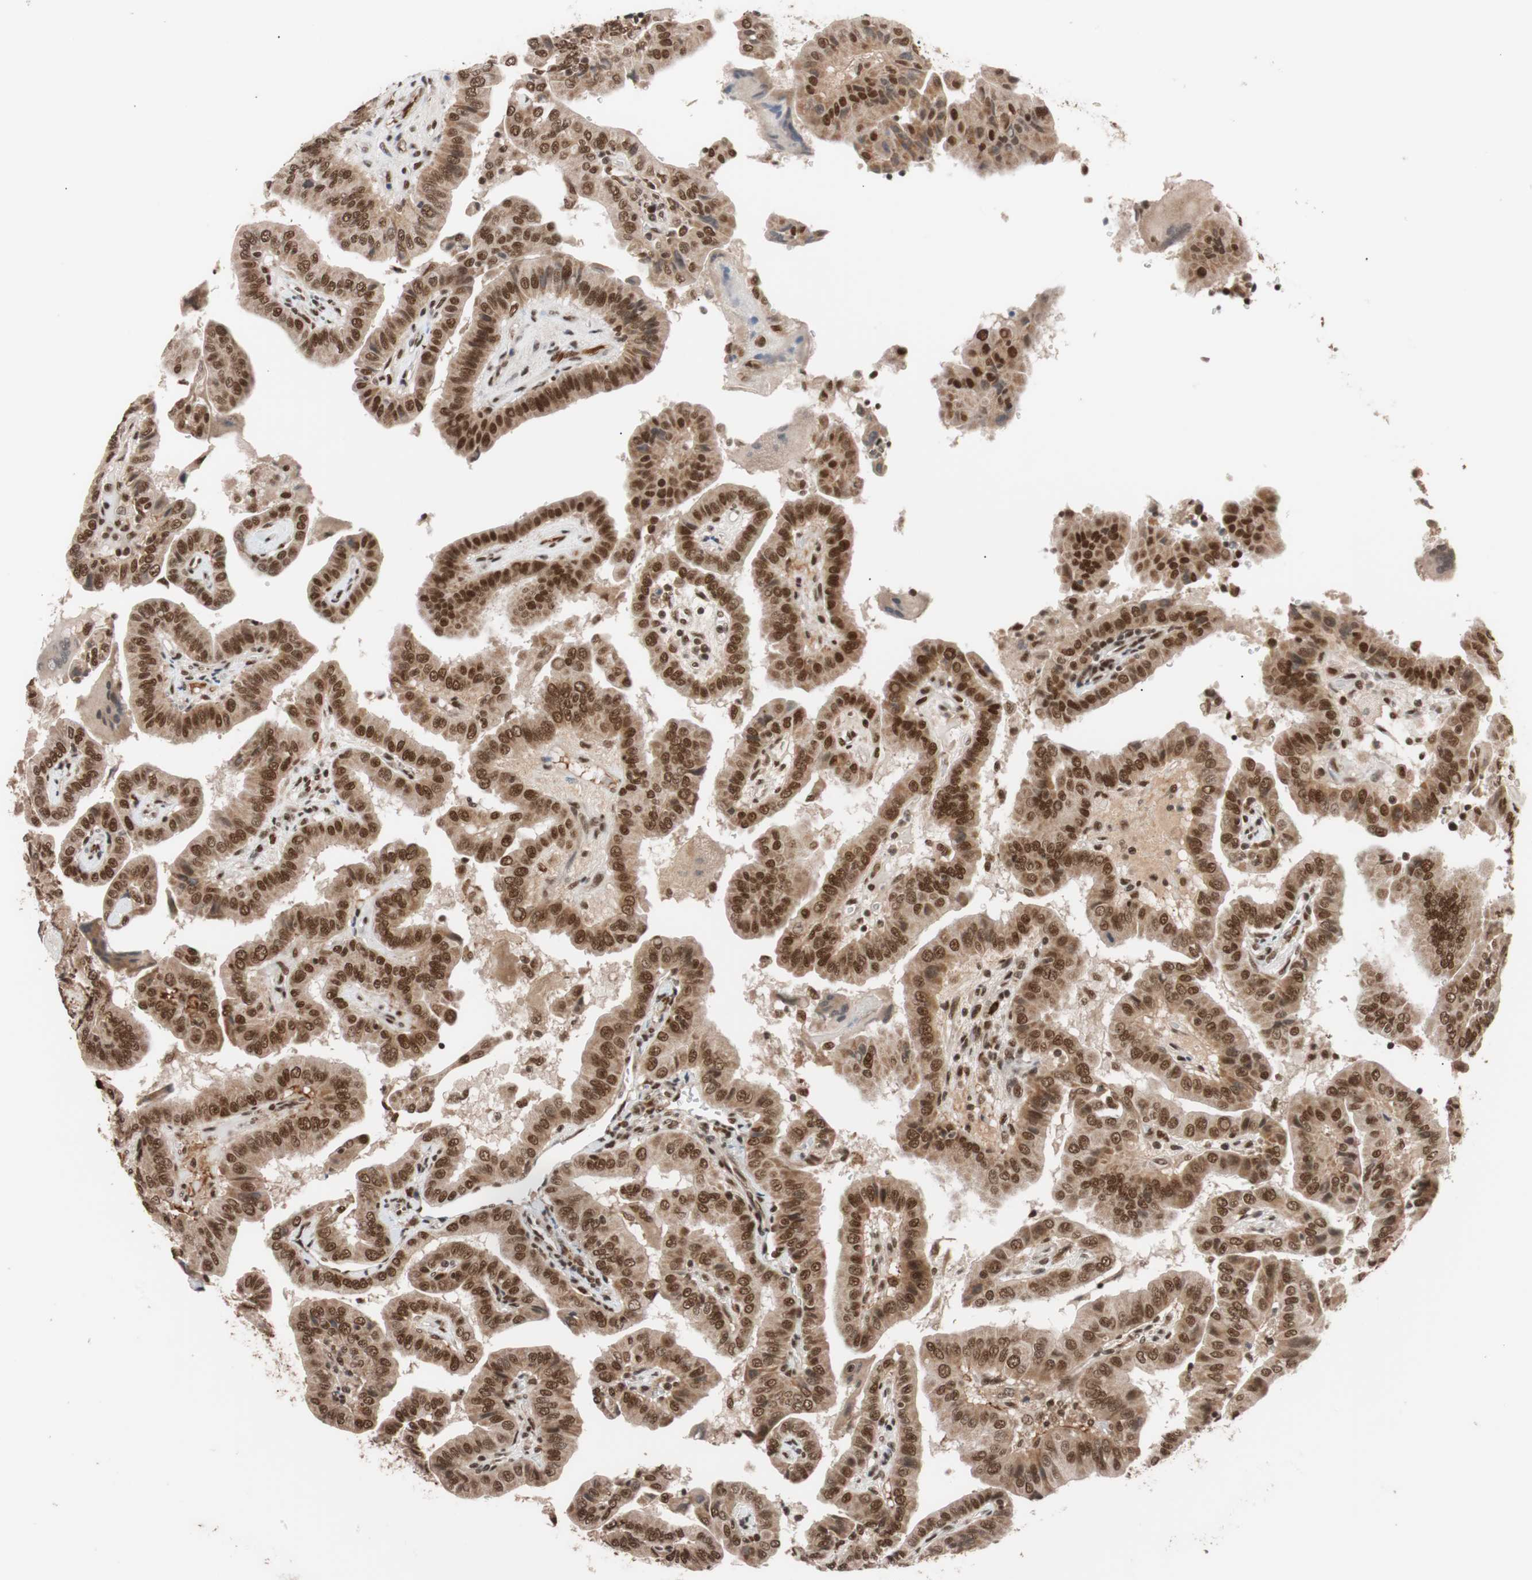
{"staining": {"intensity": "strong", "quantity": ">75%", "location": "cytoplasmic/membranous,nuclear"}, "tissue": "thyroid cancer", "cell_type": "Tumor cells", "image_type": "cancer", "snomed": [{"axis": "morphology", "description": "Papillary adenocarcinoma, NOS"}, {"axis": "topography", "description": "Thyroid gland"}], "caption": "The image displays staining of thyroid cancer (papillary adenocarcinoma), revealing strong cytoplasmic/membranous and nuclear protein staining (brown color) within tumor cells.", "gene": "CHAMP1", "patient": {"sex": "male", "age": 33}}